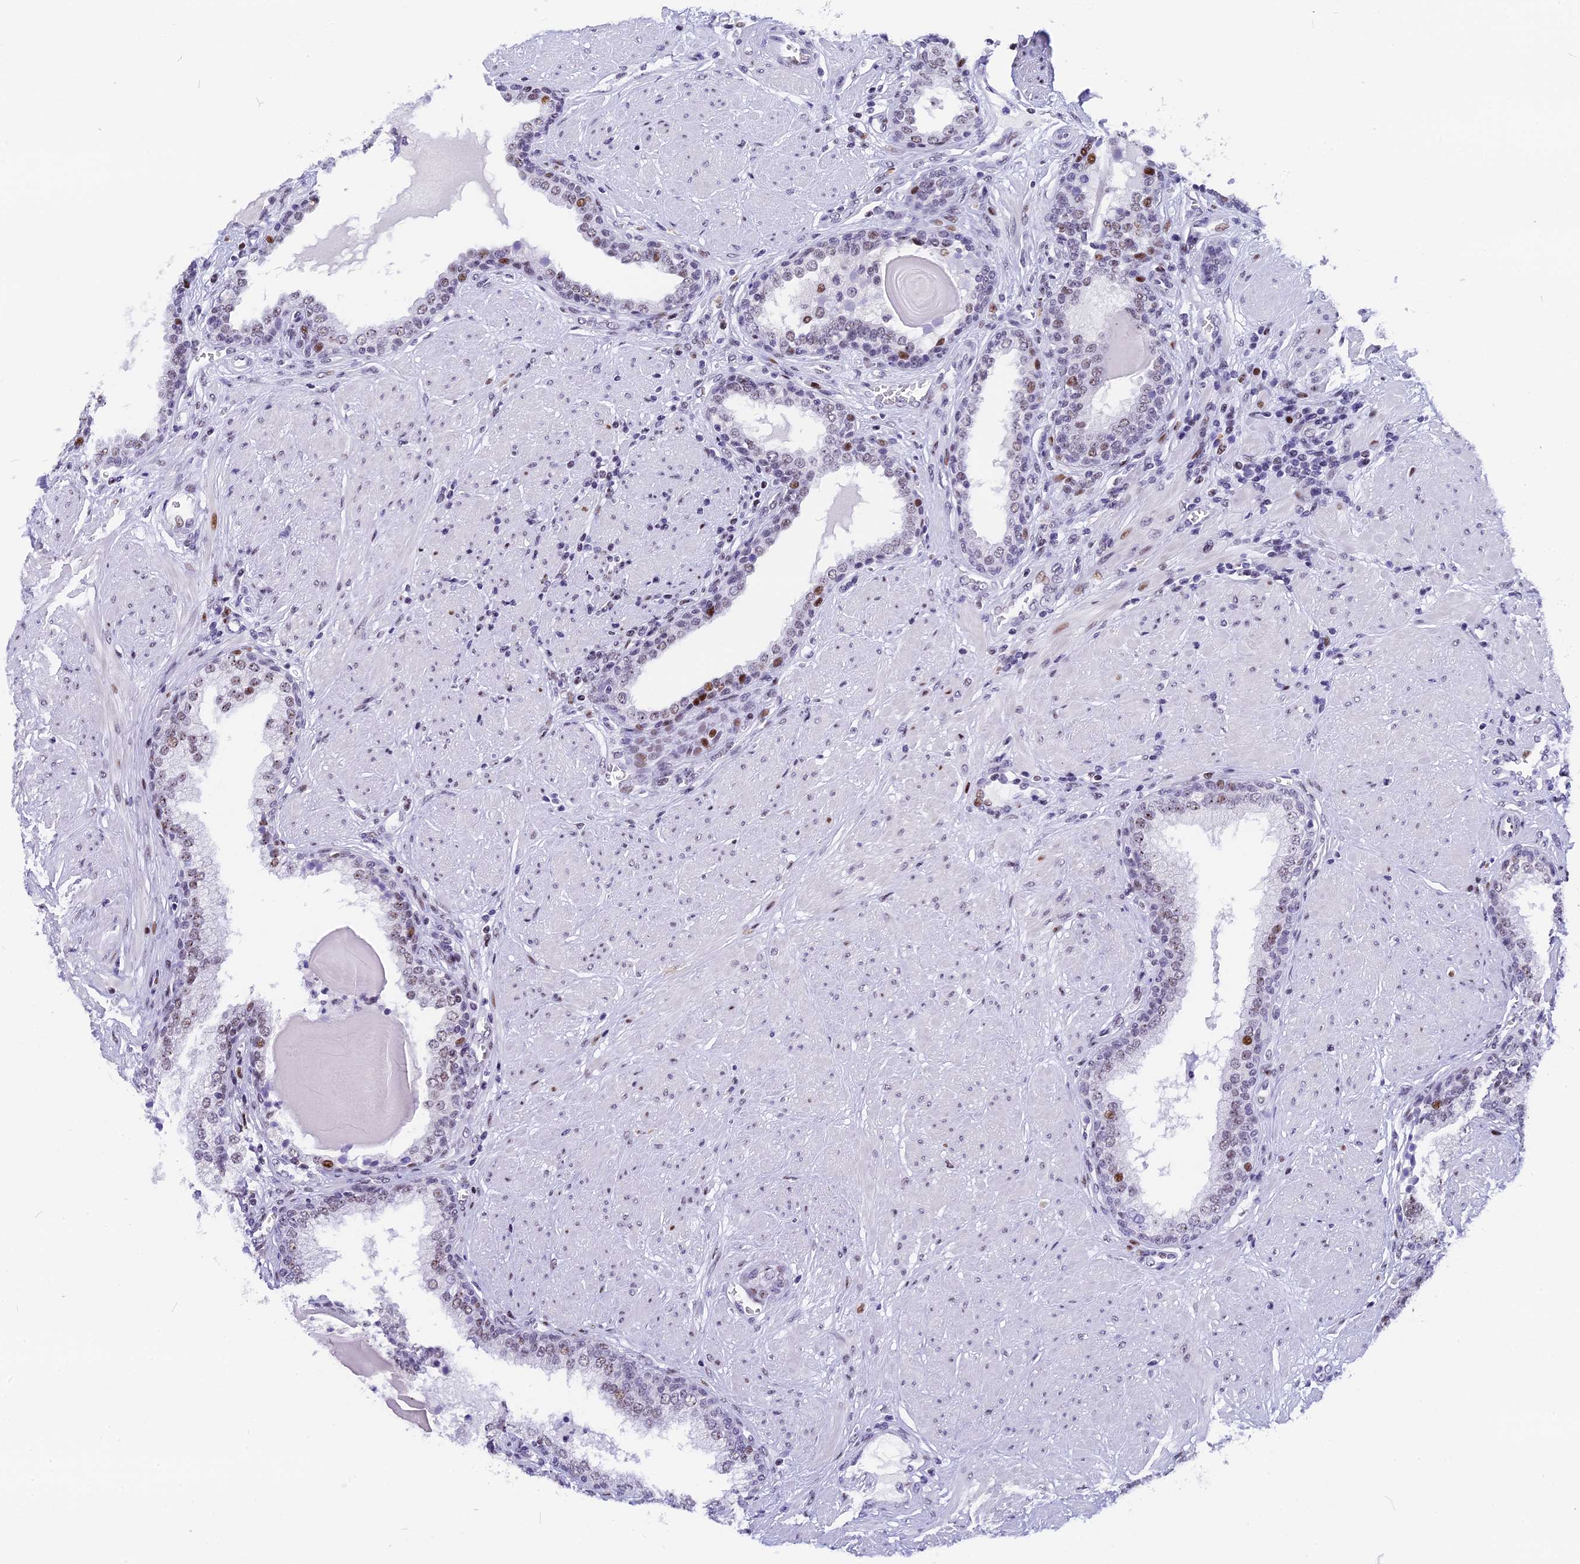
{"staining": {"intensity": "moderate", "quantity": "<25%", "location": "nuclear"}, "tissue": "prostate", "cell_type": "Glandular cells", "image_type": "normal", "snomed": [{"axis": "morphology", "description": "Normal tissue, NOS"}, {"axis": "topography", "description": "Prostate"}], "caption": "A high-resolution micrograph shows immunohistochemistry (IHC) staining of benign prostate, which shows moderate nuclear staining in approximately <25% of glandular cells.", "gene": "NSA2", "patient": {"sex": "male", "age": 51}}